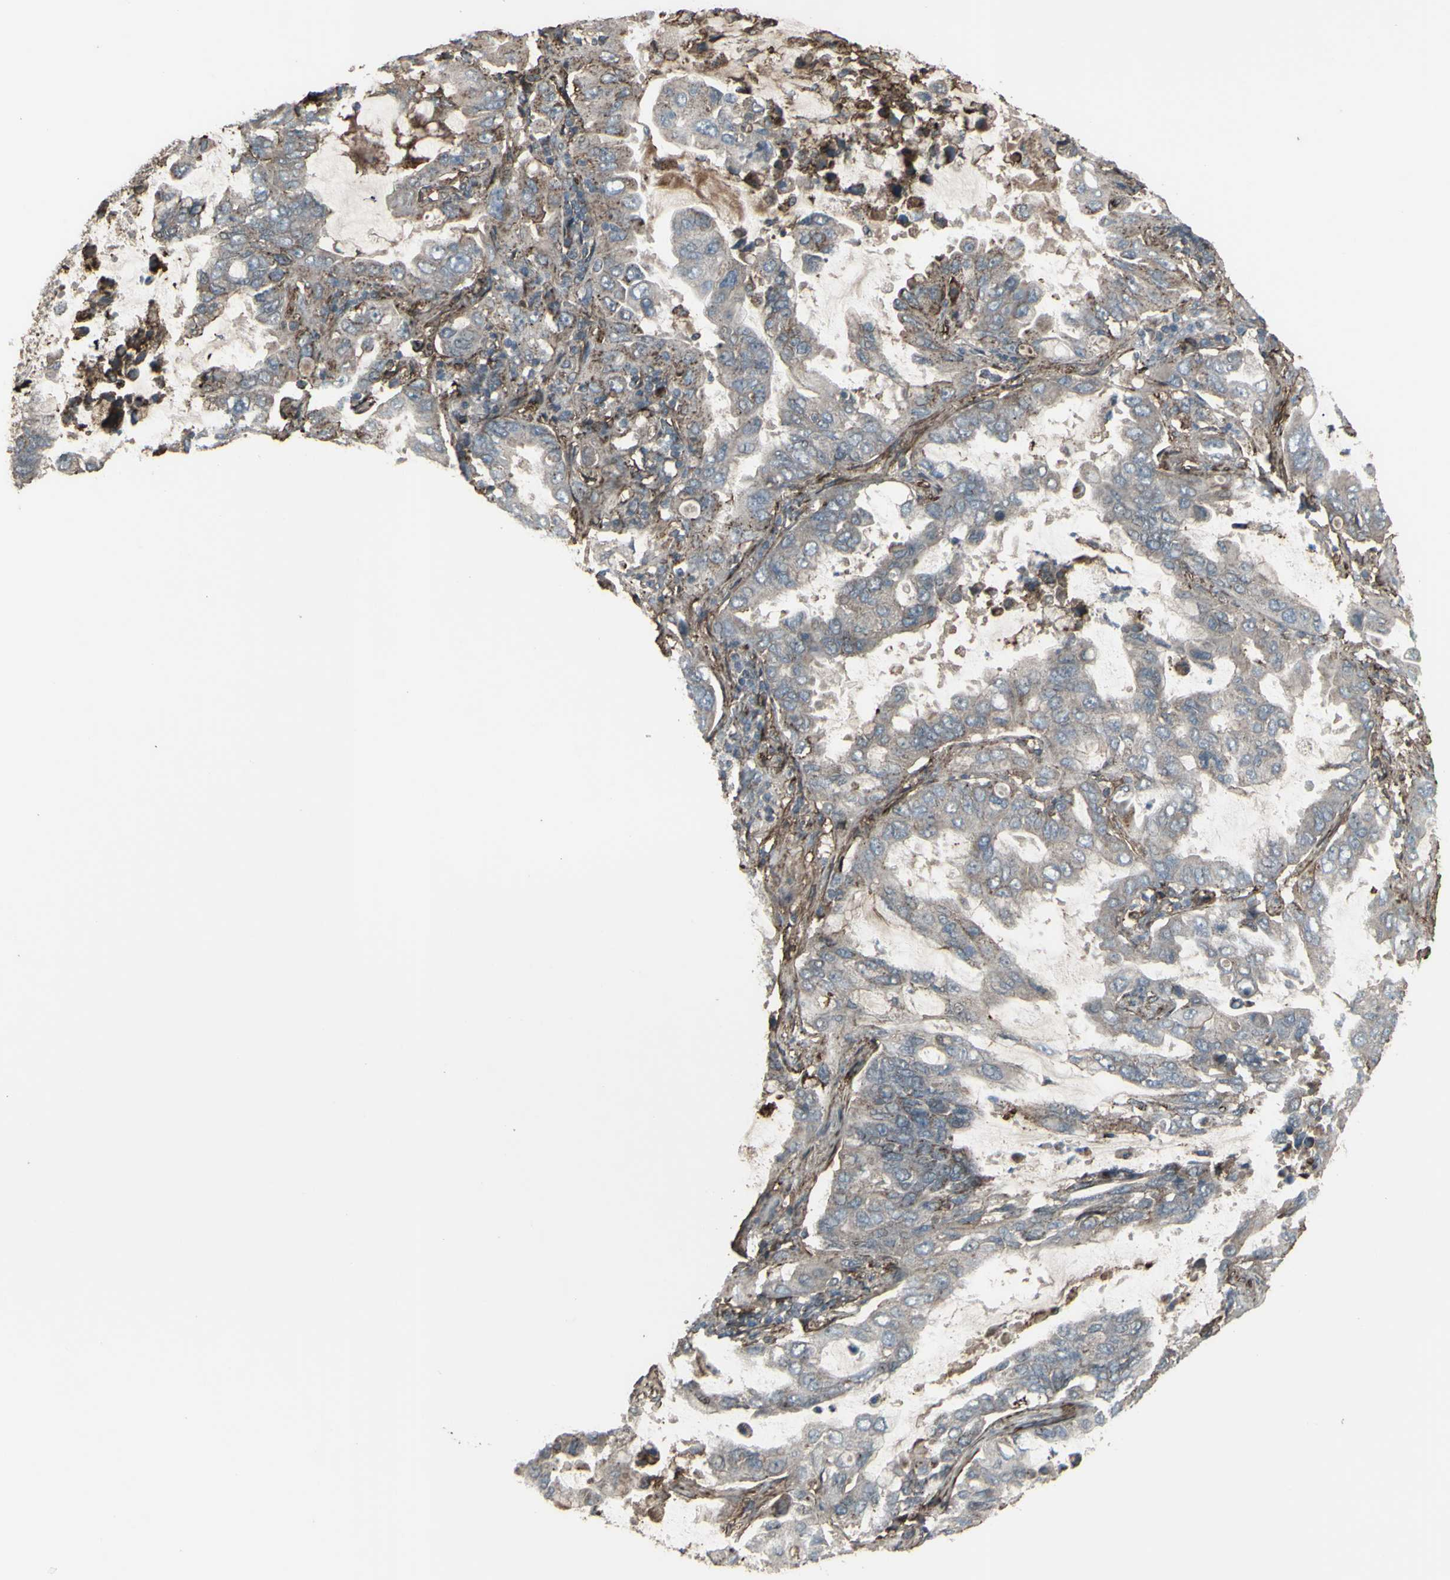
{"staining": {"intensity": "moderate", "quantity": "<25%", "location": "cytoplasmic/membranous"}, "tissue": "lung cancer", "cell_type": "Tumor cells", "image_type": "cancer", "snomed": [{"axis": "morphology", "description": "Adenocarcinoma, NOS"}, {"axis": "topography", "description": "Lung"}], "caption": "Protein staining of lung cancer (adenocarcinoma) tissue reveals moderate cytoplasmic/membranous staining in approximately <25% of tumor cells.", "gene": "SMO", "patient": {"sex": "male", "age": 64}}